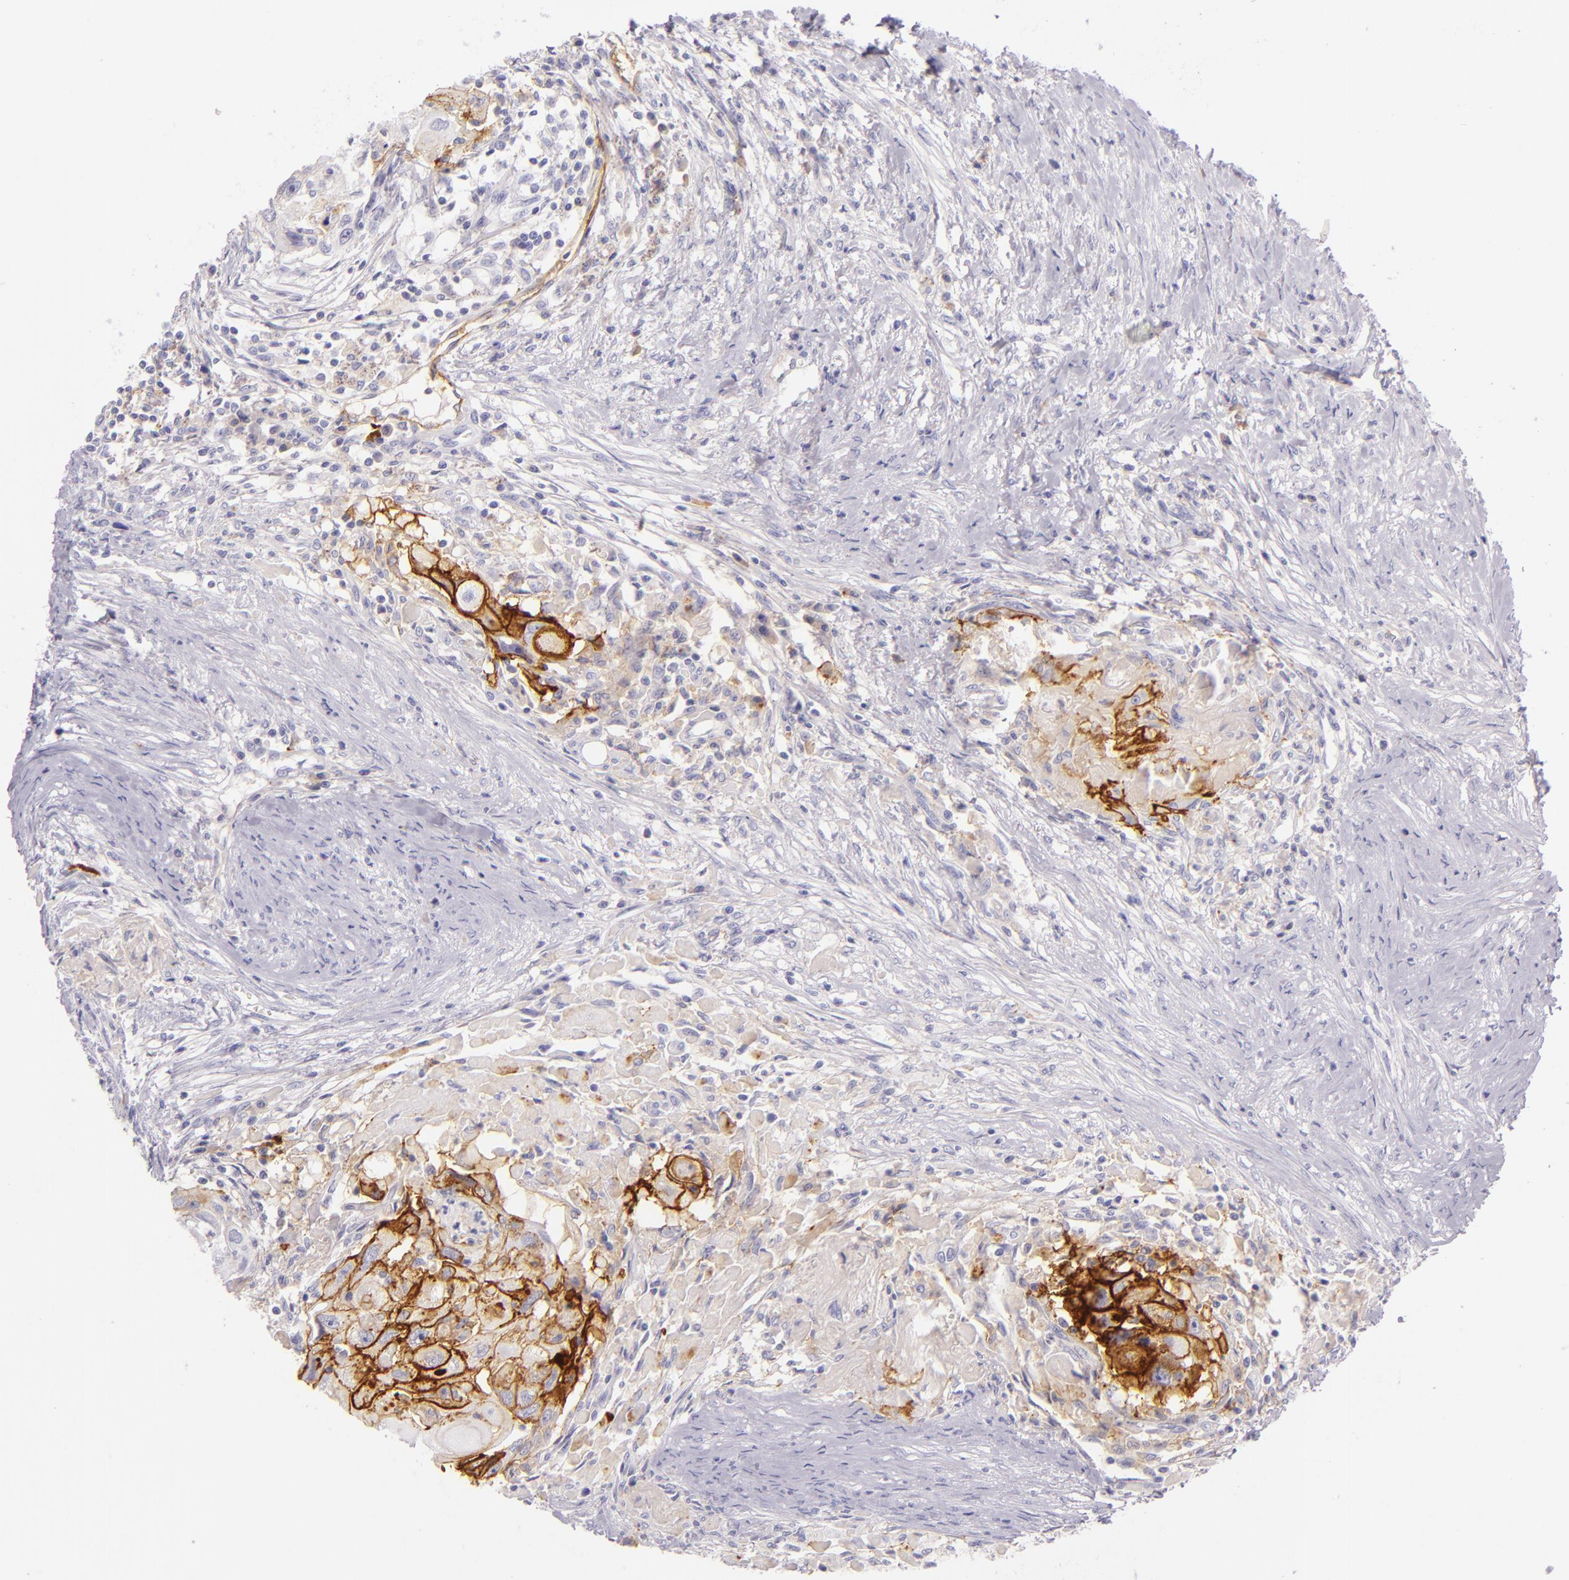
{"staining": {"intensity": "moderate", "quantity": "25%-75%", "location": "cytoplasmic/membranous"}, "tissue": "head and neck cancer", "cell_type": "Tumor cells", "image_type": "cancer", "snomed": [{"axis": "morphology", "description": "Squamous cell carcinoma, NOS"}, {"axis": "topography", "description": "Head-Neck"}], "caption": "IHC photomicrograph of human head and neck cancer stained for a protein (brown), which reveals medium levels of moderate cytoplasmic/membranous expression in about 25%-75% of tumor cells.", "gene": "ICAM1", "patient": {"sex": "male", "age": 64}}